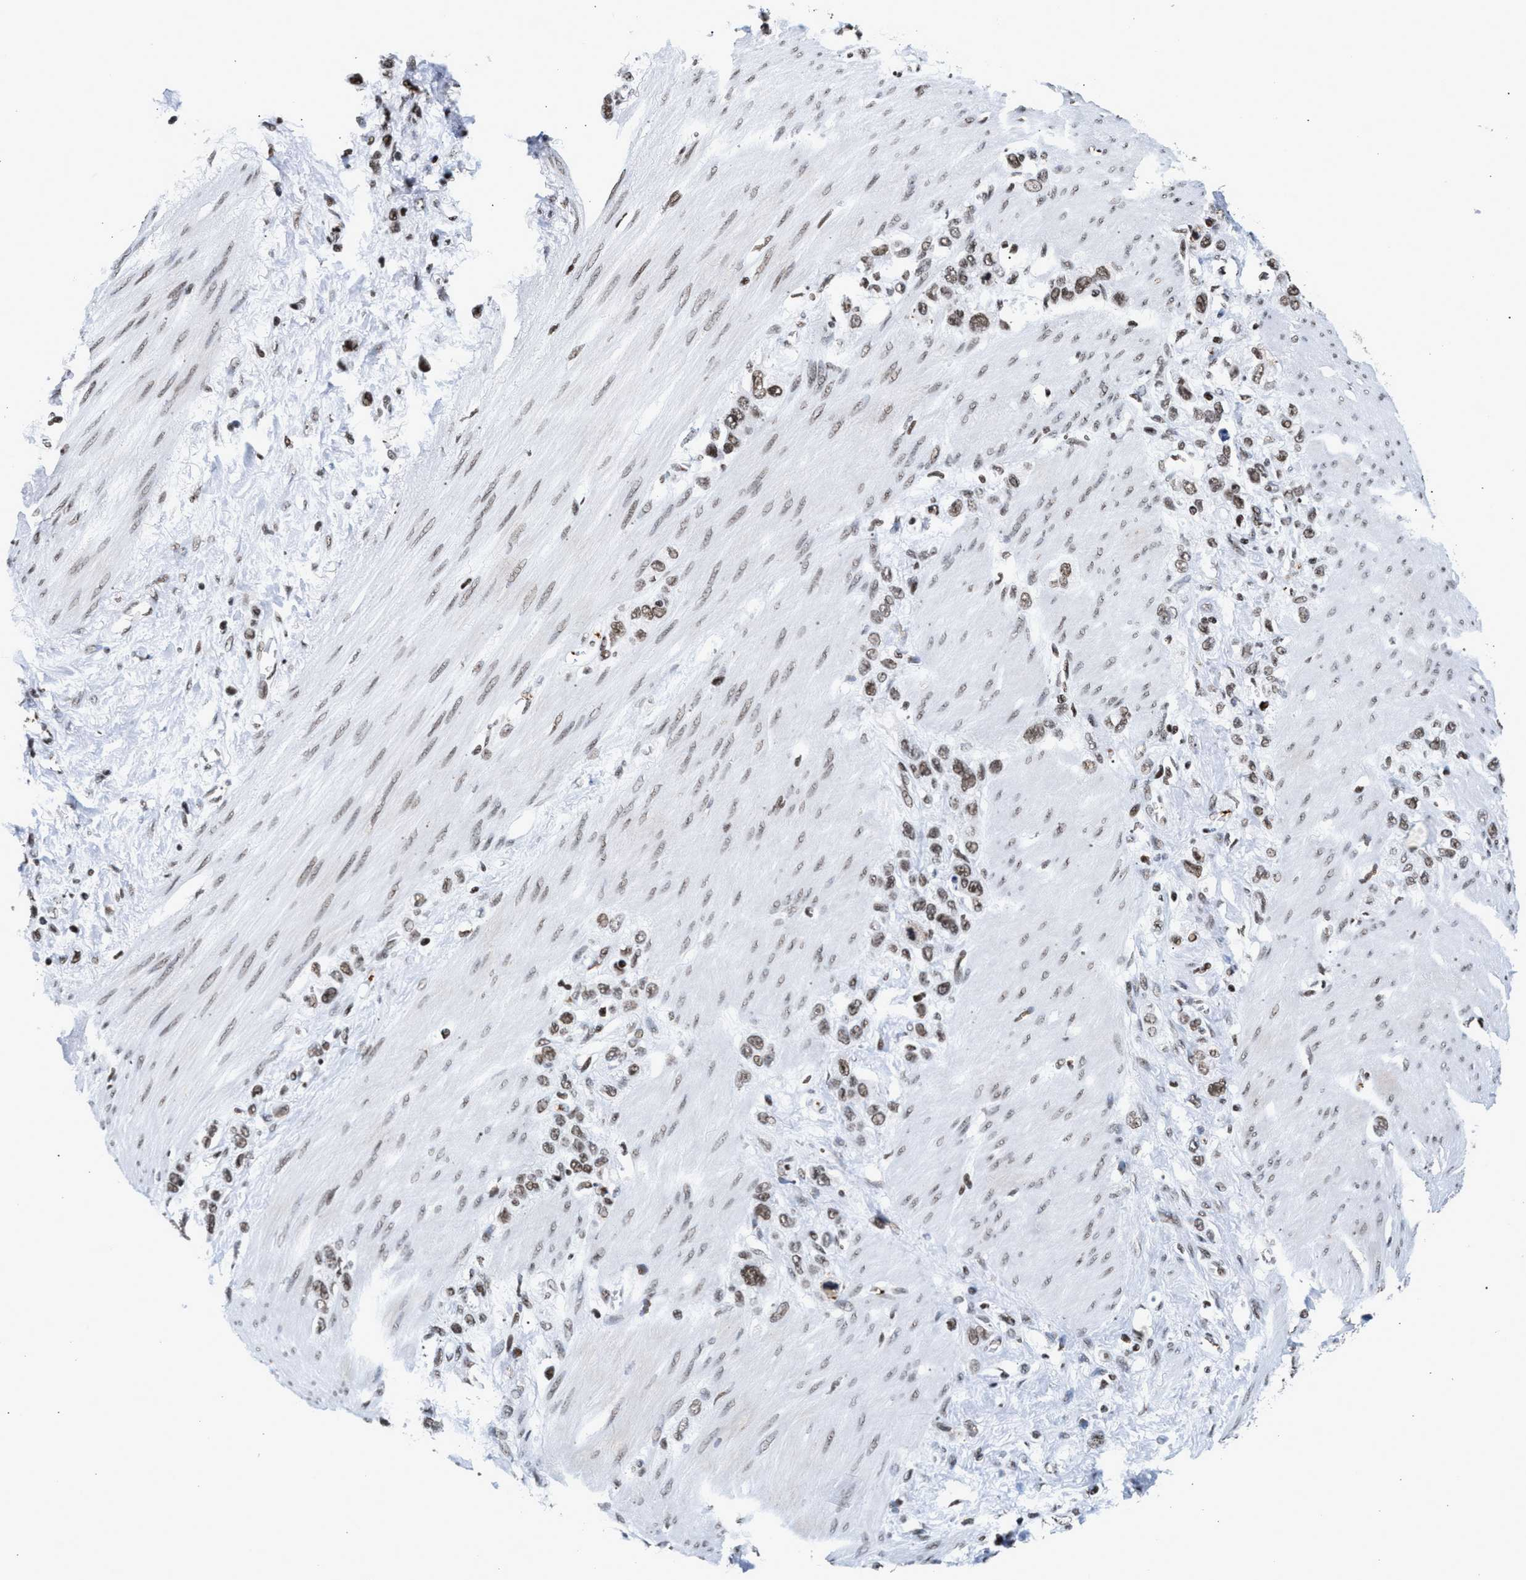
{"staining": {"intensity": "weak", "quantity": ">75%", "location": "nuclear"}, "tissue": "stomach cancer", "cell_type": "Tumor cells", "image_type": "cancer", "snomed": [{"axis": "morphology", "description": "Adenocarcinoma, NOS"}, {"axis": "morphology", "description": "Adenocarcinoma, High grade"}, {"axis": "topography", "description": "Stomach, upper"}, {"axis": "topography", "description": "Stomach, lower"}], "caption": "Weak nuclear positivity is appreciated in about >75% of tumor cells in stomach high-grade adenocarcinoma.", "gene": "RAD21", "patient": {"sex": "female", "age": 65}}